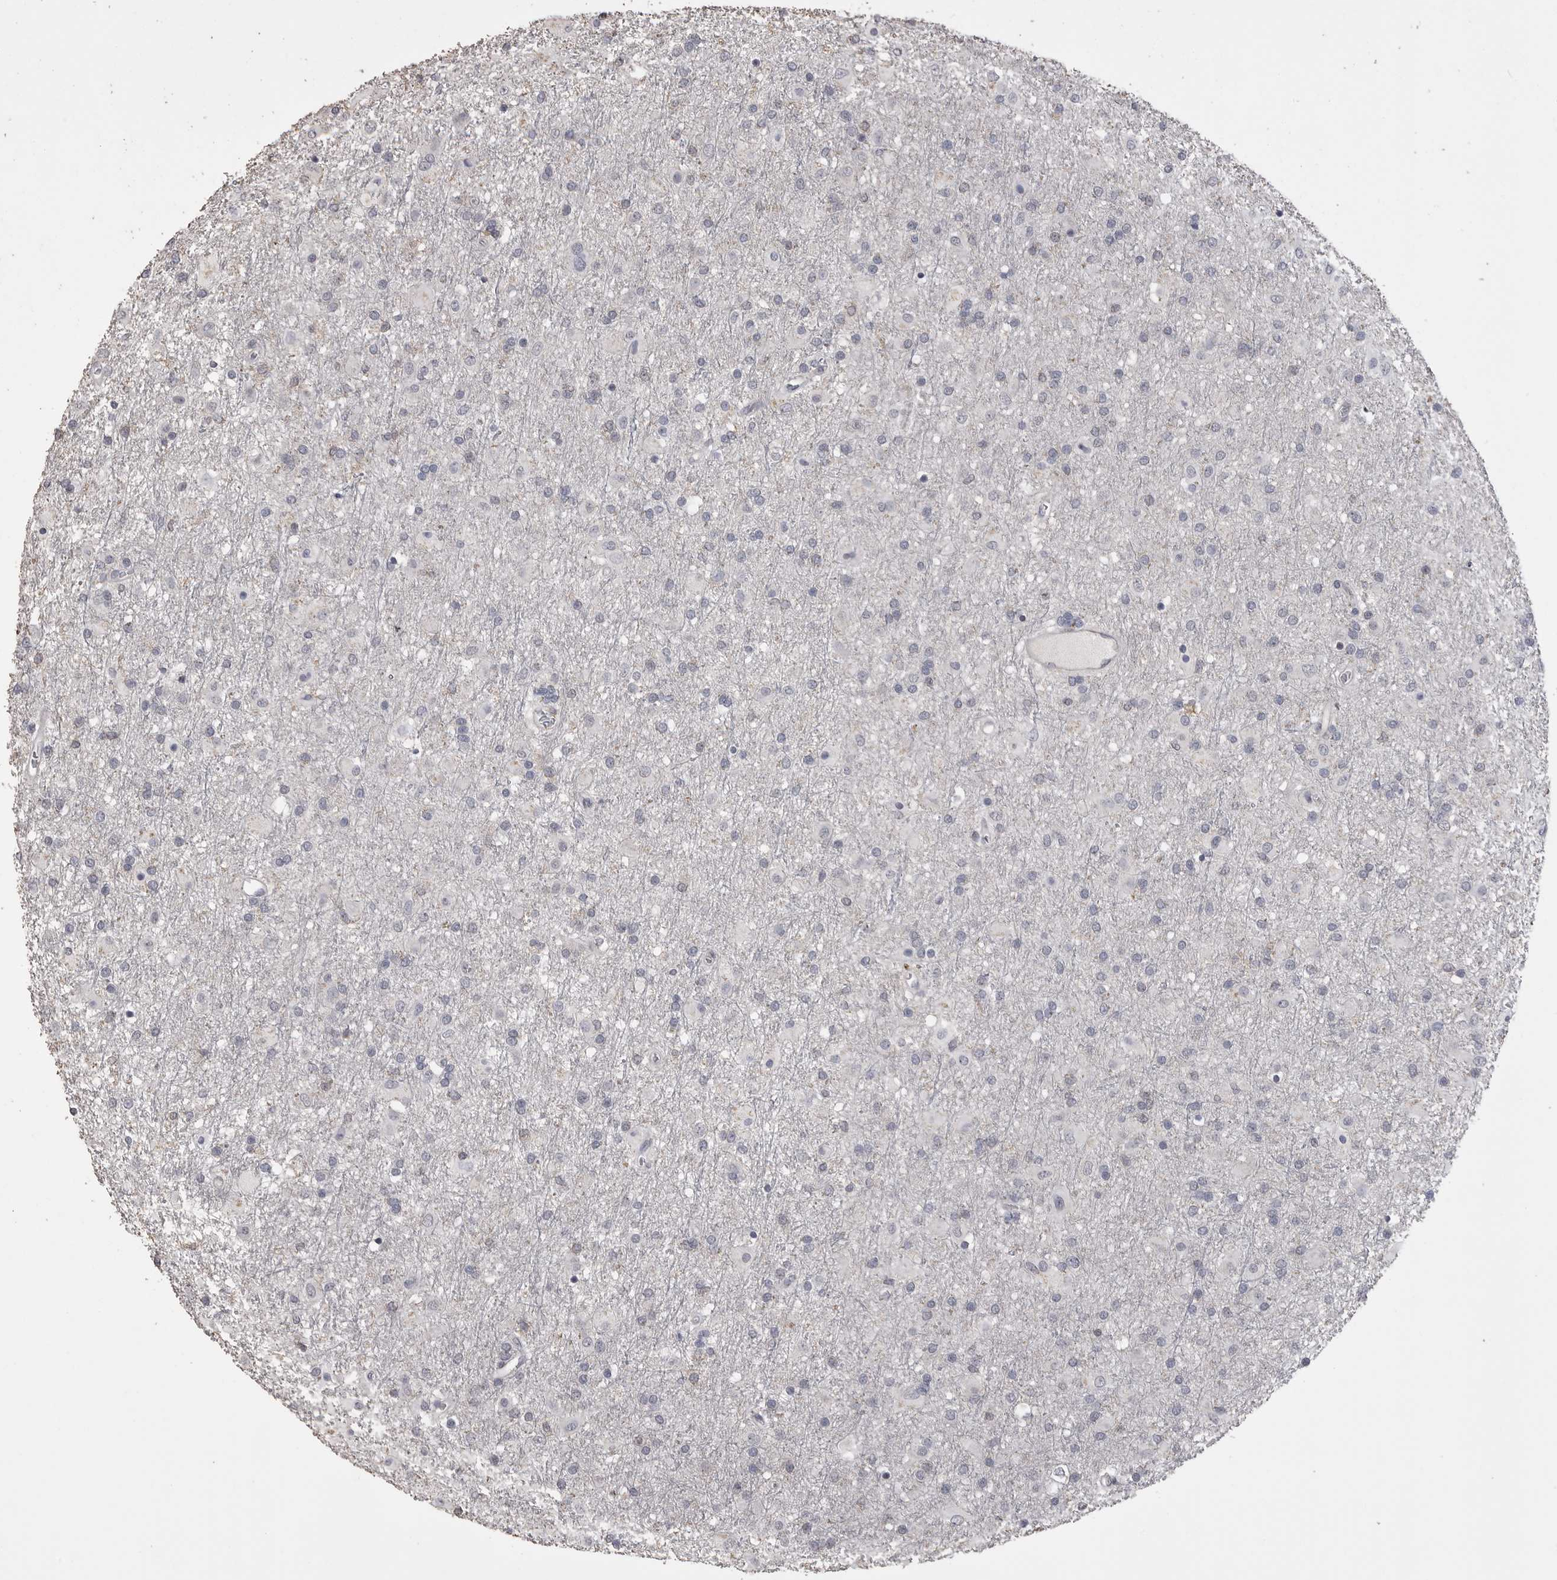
{"staining": {"intensity": "negative", "quantity": "none", "location": "none"}, "tissue": "glioma", "cell_type": "Tumor cells", "image_type": "cancer", "snomed": [{"axis": "morphology", "description": "Glioma, malignant, Low grade"}, {"axis": "topography", "description": "Brain"}], "caption": "A high-resolution image shows IHC staining of glioma, which exhibits no significant expression in tumor cells.", "gene": "MMP7", "patient": {"sex": "male", "age": 65}}